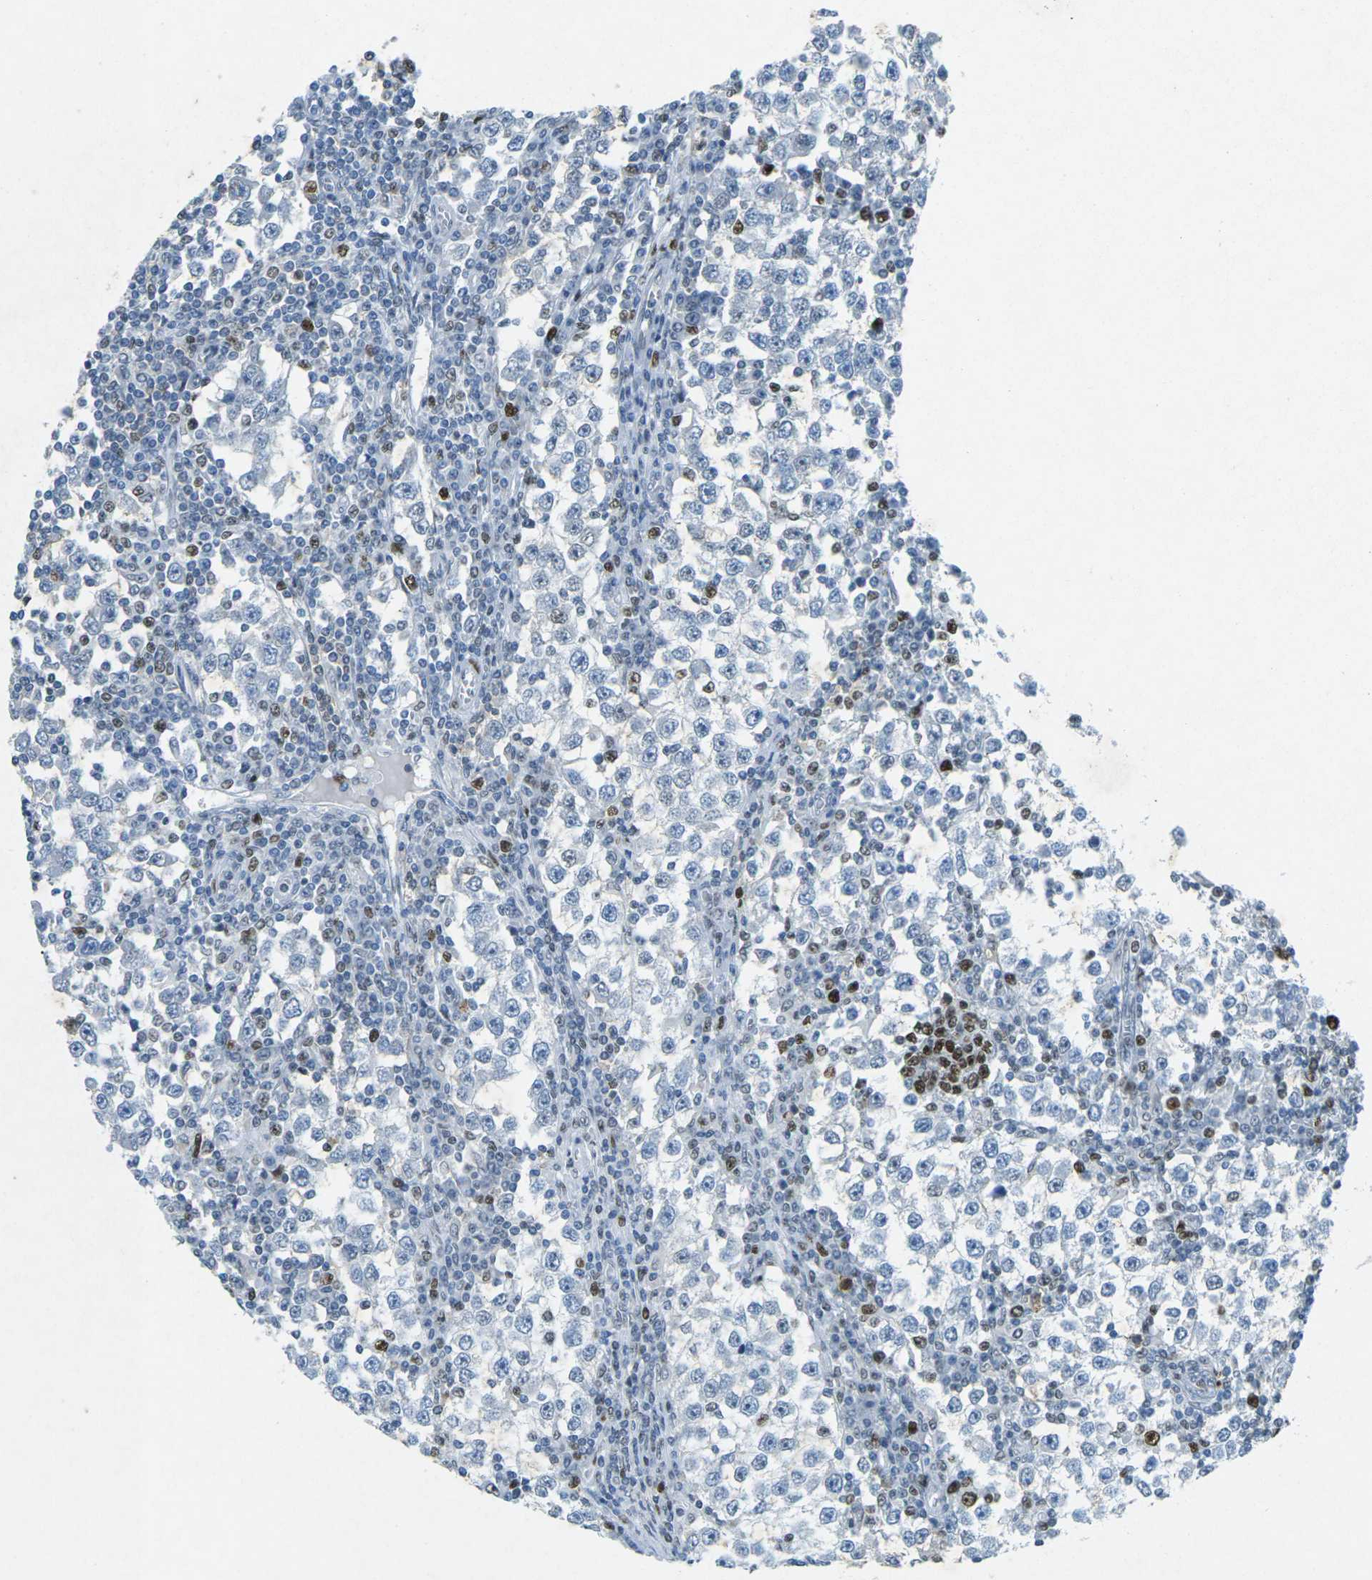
{"staining": {"intensity": "moderate", "quantity": "<25%", "location": "nuclear"}, "tissue": "testis cancer", "cell_type": "Tumor cells", "image_type": "cancer", "snomed": [{"axis": "morphology", "description": "Seminoma, NOS"}, {"axis": "topography", "description": "Testis"}], "caption": "Protein analysis of testis cancer (seminoma) tissue shows moderate nuclear expression in approximately <25% of tumor cells. (DAB (3,3'-diaminobenzidine) = brown stain, brightfield microscopy at high magnification).", "gene": "RB1", "patient": {"sex": "male", "age": 65}}